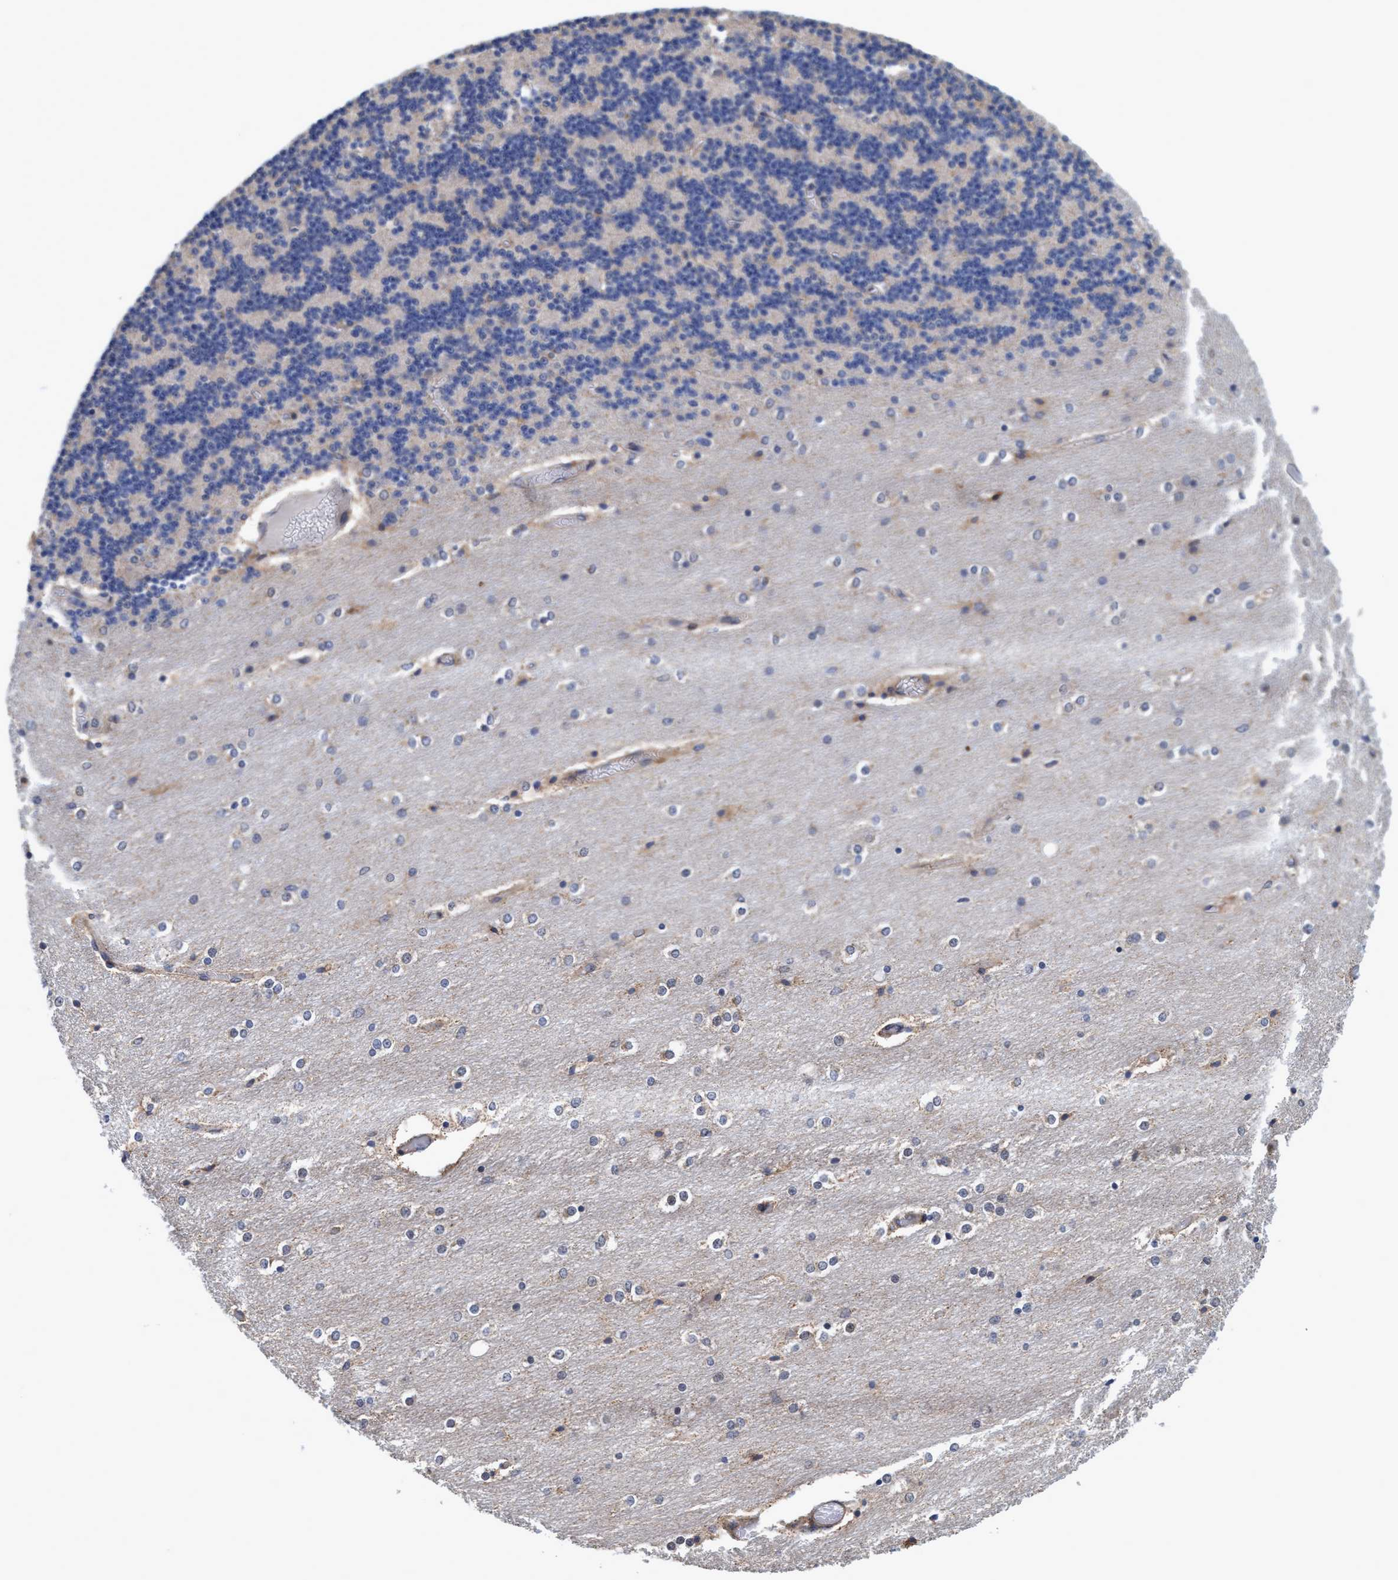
{"staining": {"intensity": "weak", "quantity": "<25%", "location": "cytoplasmic/membranous"}, "tissue": "cerebellum", "cell_type": "Cells in granular layer", "image_type": "normal", "snomed": [{"axis": "morphology", "description": "Normal tissue, NOS"}, {"axis": "topography", "description": "Cerebellum"}], "caption": "Immunohistochemistry histopathology image of benign cerebellum: human cerebellum stained with DAB (3,3'-diaminobenzidine) exhibits no significant protein expression in cells in granular layer.", "gene": "CALCOCO2", "patient": {"sex": "female", "age": 54}}